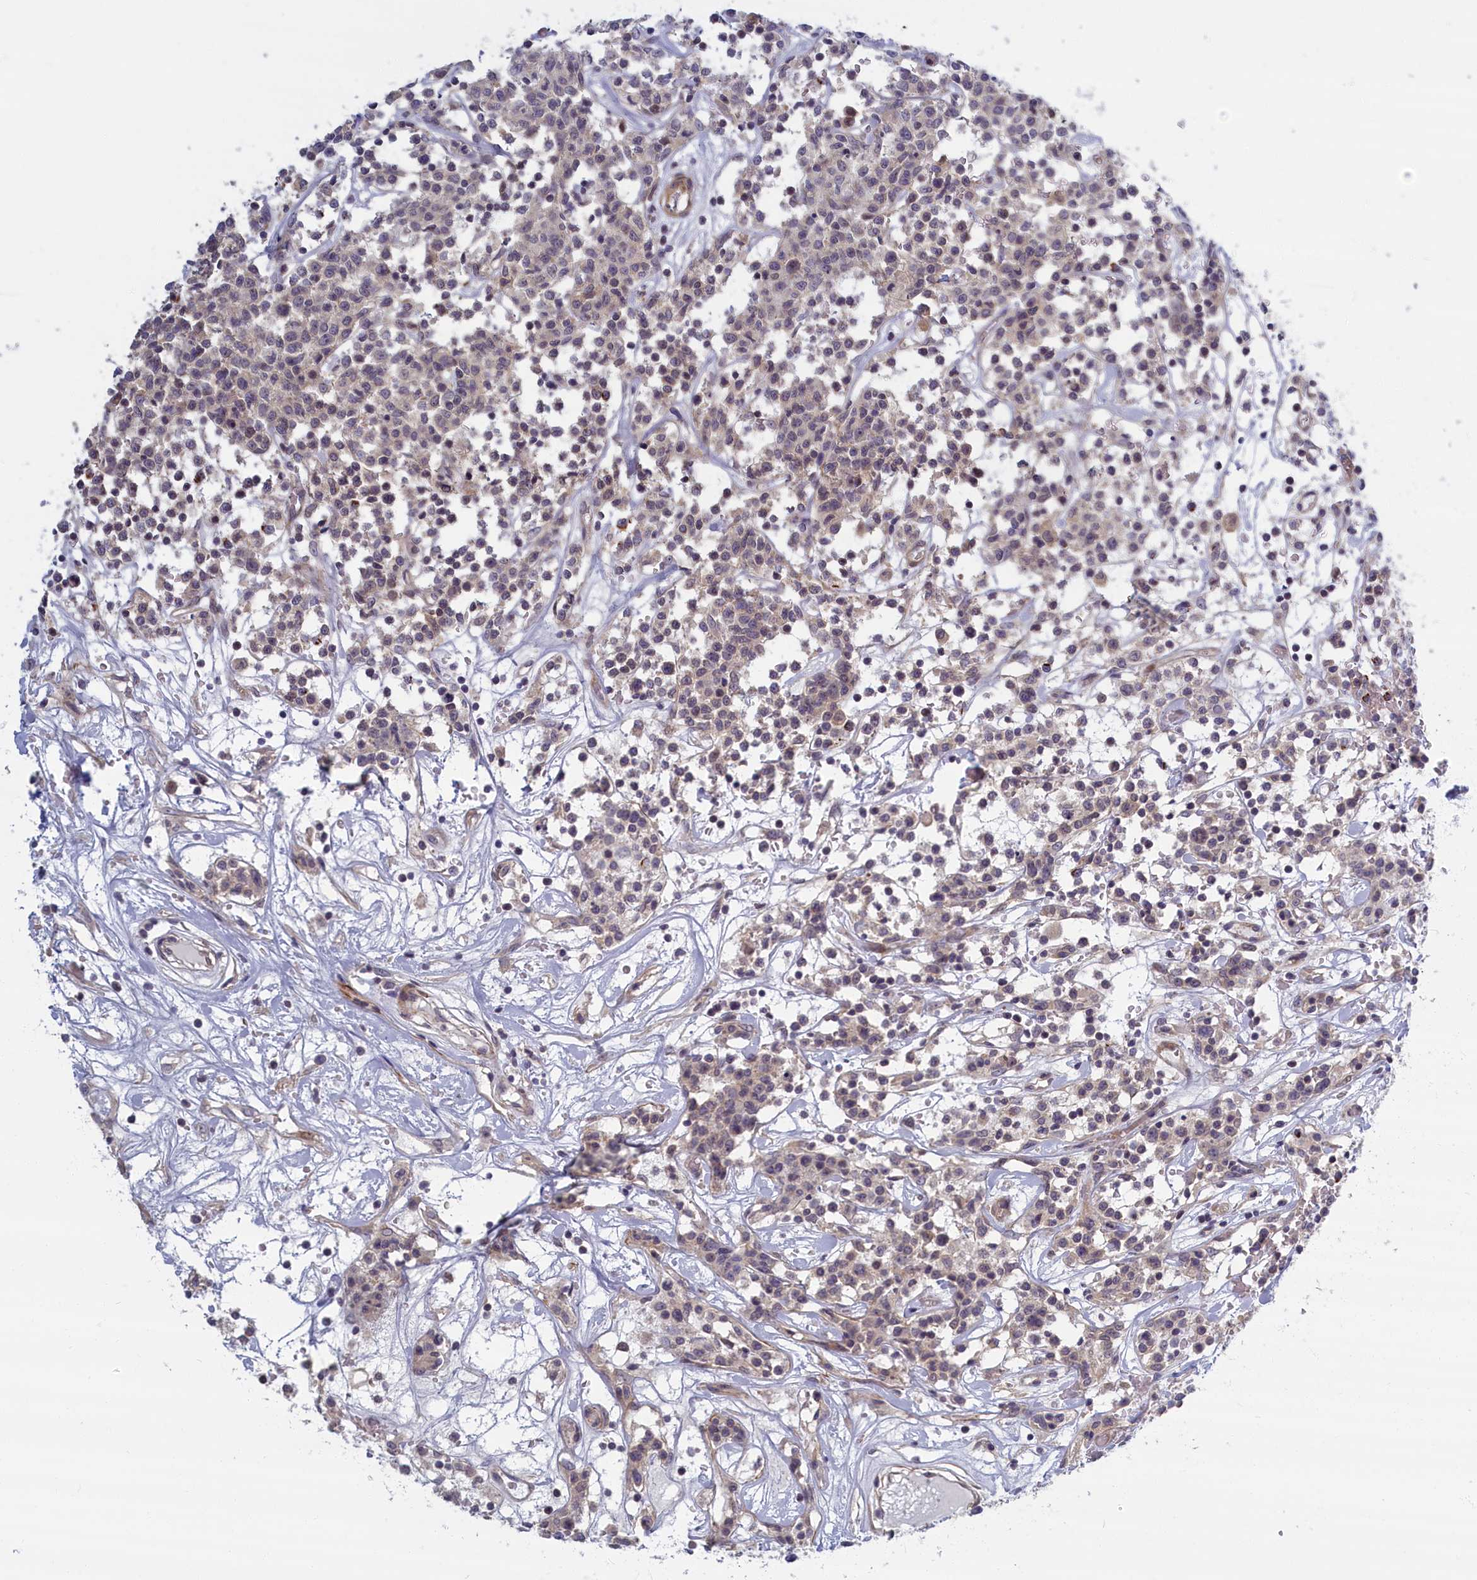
{"staining": {"intensity": "negative", "quantity": "none", "location": "none"}, "tissue": "lymphoma", "cell_type": "Tumor cells", "image_type": "cancer", "snomed": [{"axis": "morphology", "description": "Malignant lymphoma, non-Hodgkin's type, Low grade"}, {"axis": "topography", "description": "Small intestine"}], "caption": "This is an immunohistochemistry histopathology image of human low-grade malignant lymphoma, non-Hodgkin's type. There is no expression in tumor cells.", "gene": "TRPM4", "patient": {"sex": "female", "age": 59}}